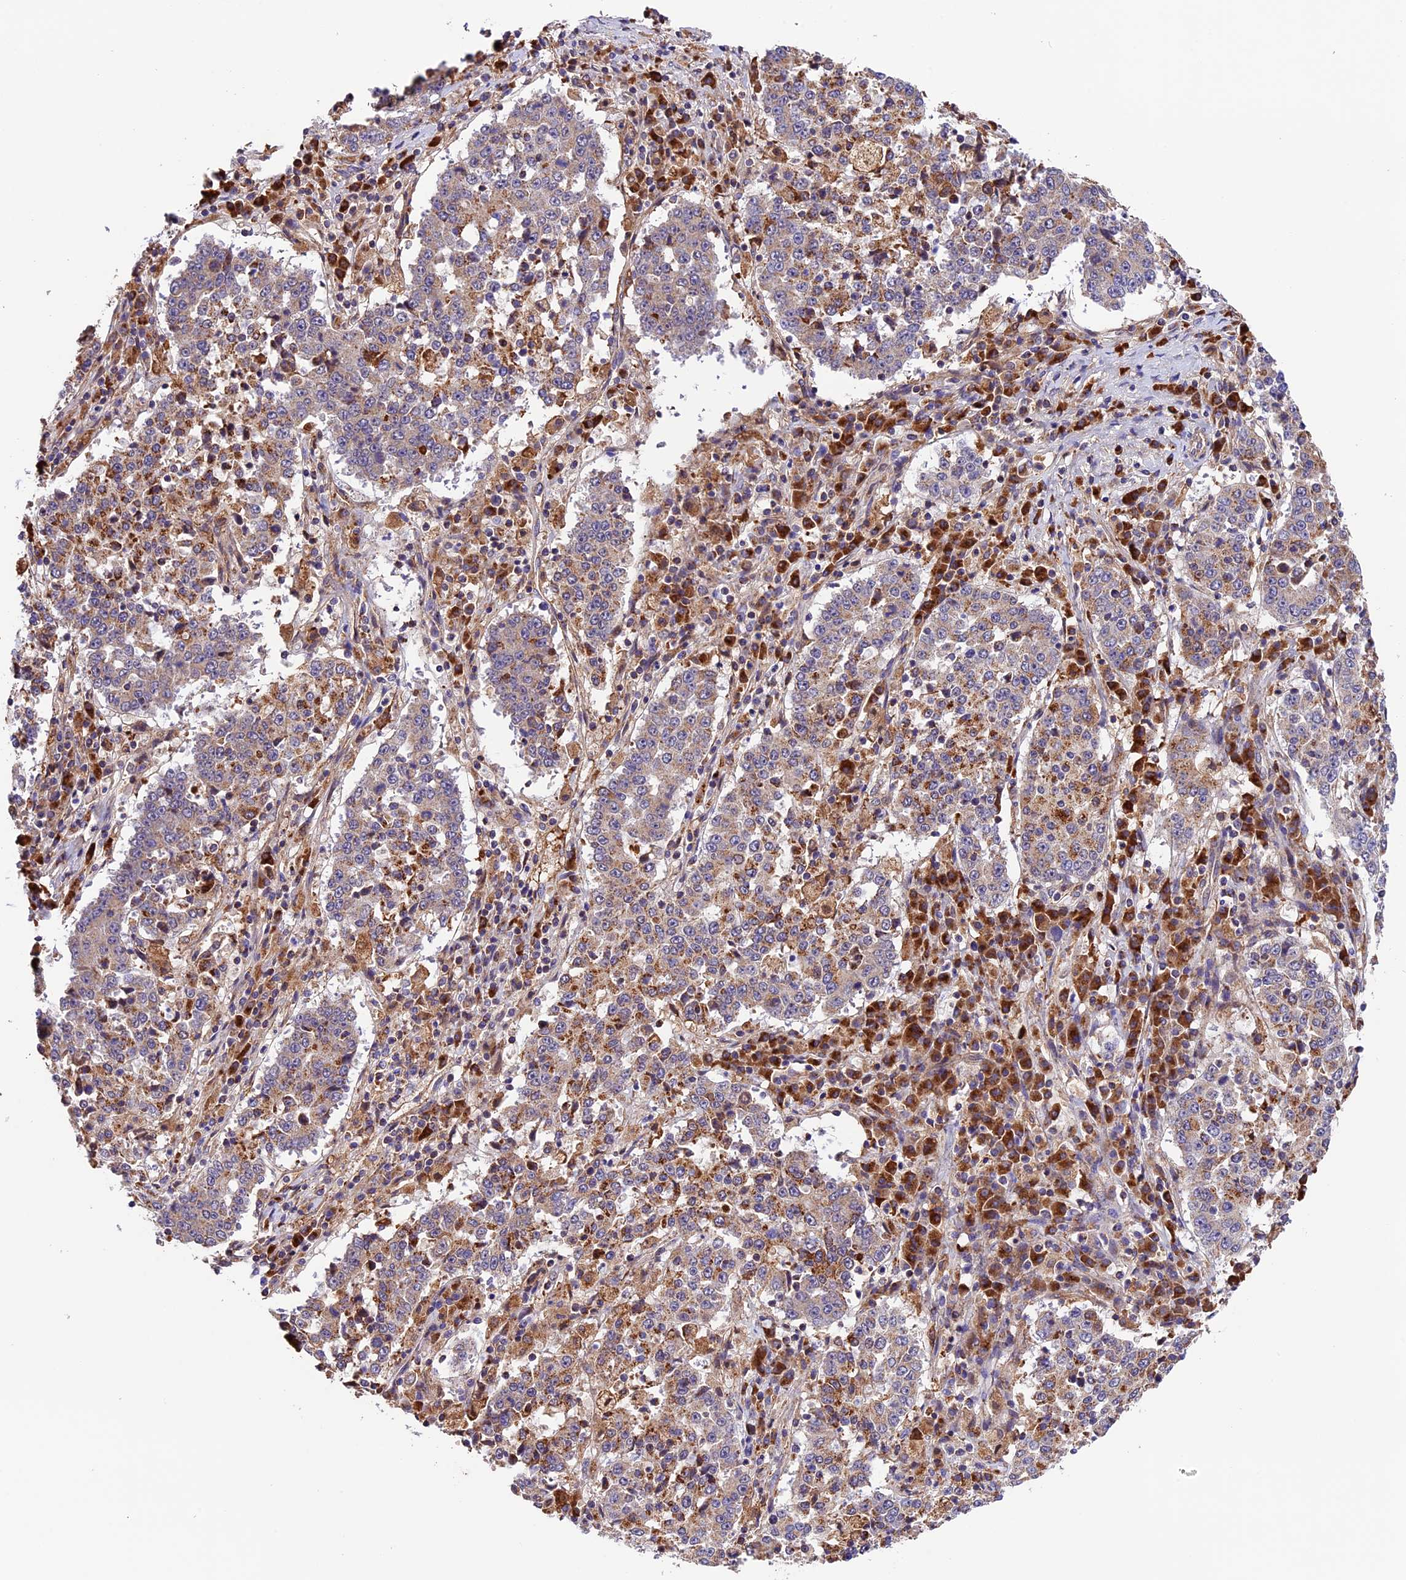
{"staining": {"intensity": "weak", "quantity": "25%-75%", "location": "cytoplasmic/membranous"}, "tissue": "stomach cancer", "cell_type": "Tumor cells", "image_type": "cancer", "snomed": [{"axis": "morphology", "description": "Adenocarcinoma, NOS"}, {"axis": "topography", "description": "Stomach"}], "caption": "An image showing weak cytoplasmic/membranous staining in approximately 25%-75% of tumor cells in stomach adenocarcinoma, as visualized by brown immunohistochemical staining.", "gene": "METTL22", "patient": {"sex": "male", "age": 59}}